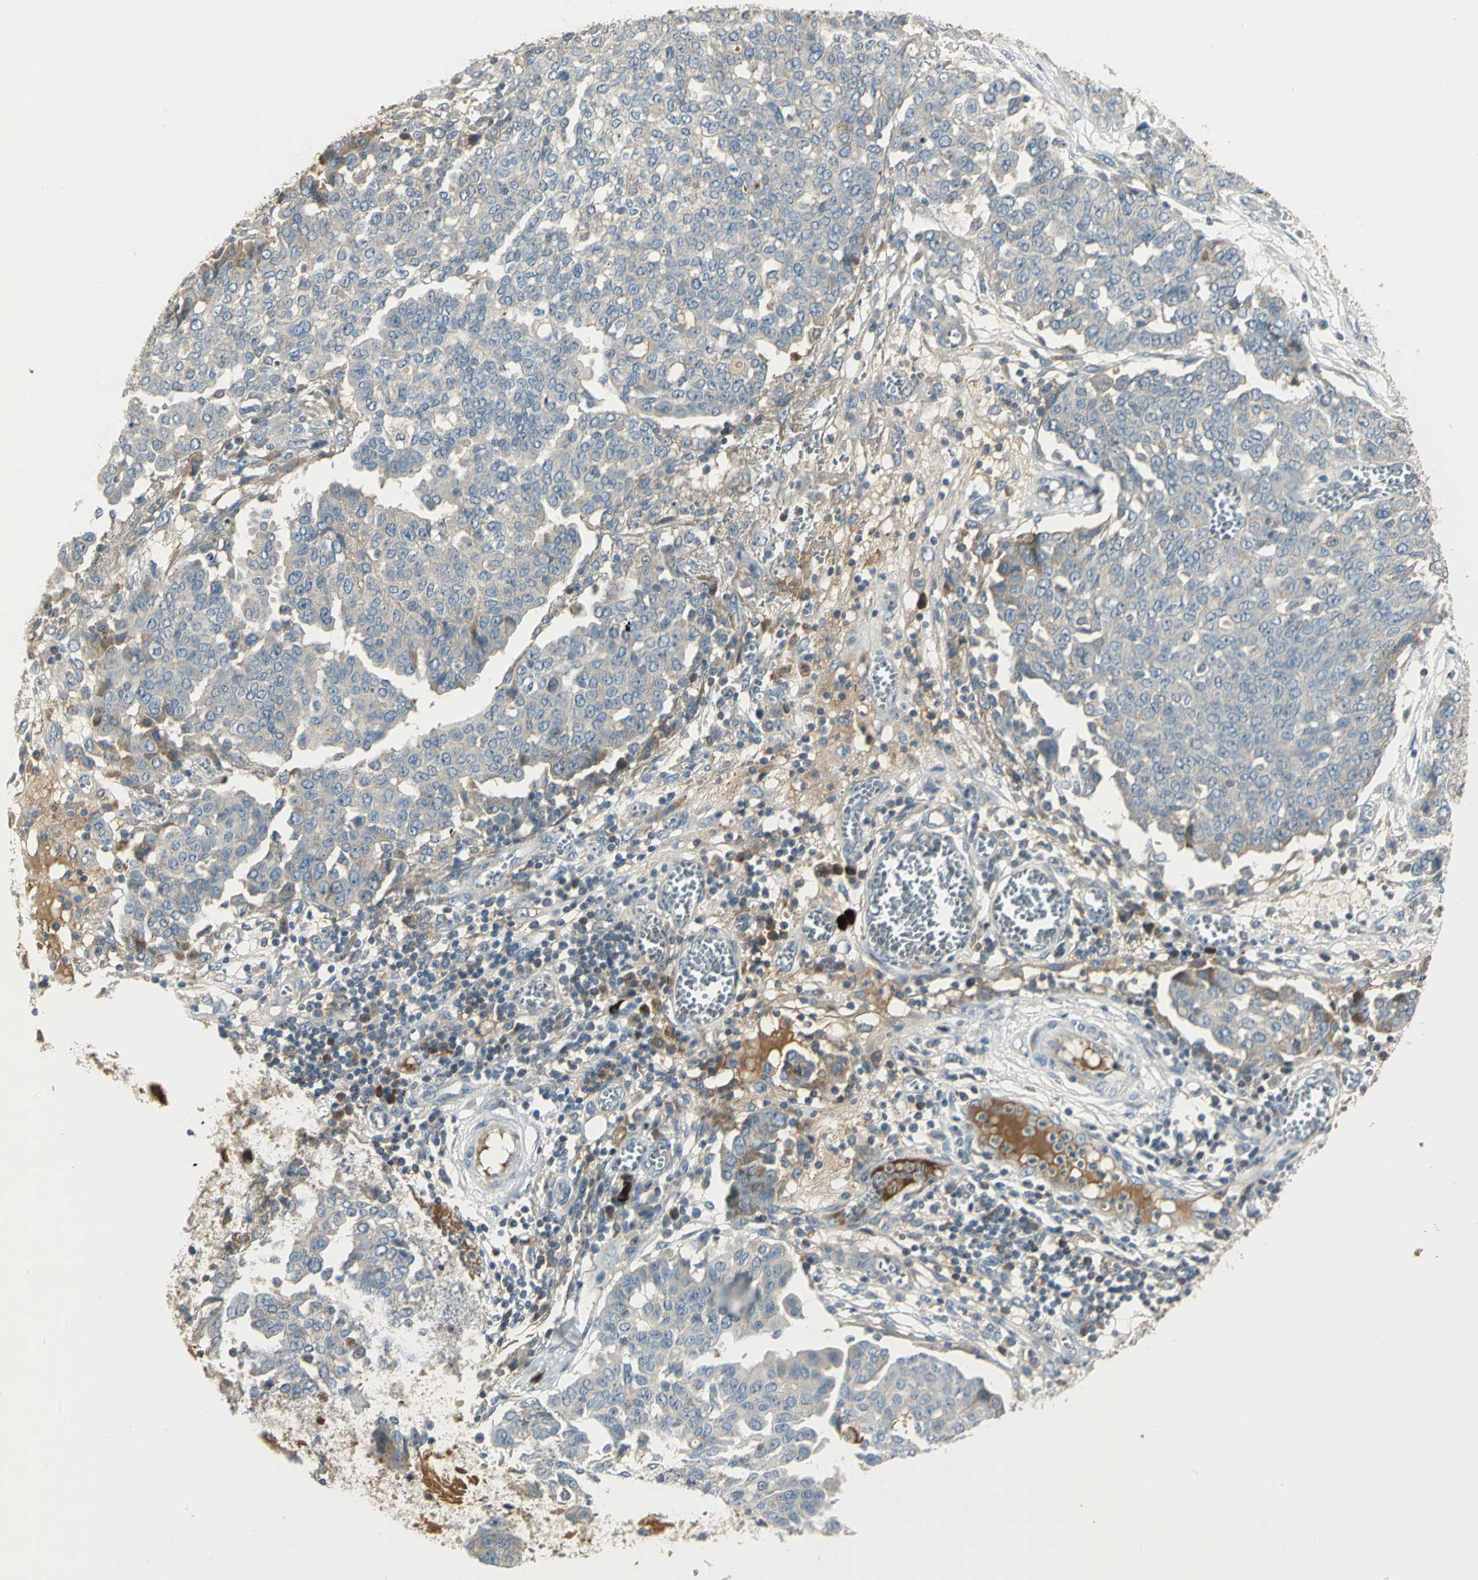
{"staining": {"intensity": "negative", "quantity": "none", "location": "none"}, "tissue": "ovarian cancer", "cell_type": "Tumor cells", "image_type": "cancer", "snomed": [{"axis": "morphology", "description": "Cystadenocarcinoma, serous, NOS"}, {"axis": "topography", "description": "Soft tissue"}, {"axis": "topography", "description": "Ovary"}], "caption": "The image shows no significant positivity in tumor cells of ovarian serous cystadenocarcinoma.", "gene": "PROC", "patient": {"sex": "female", "age": 57}}